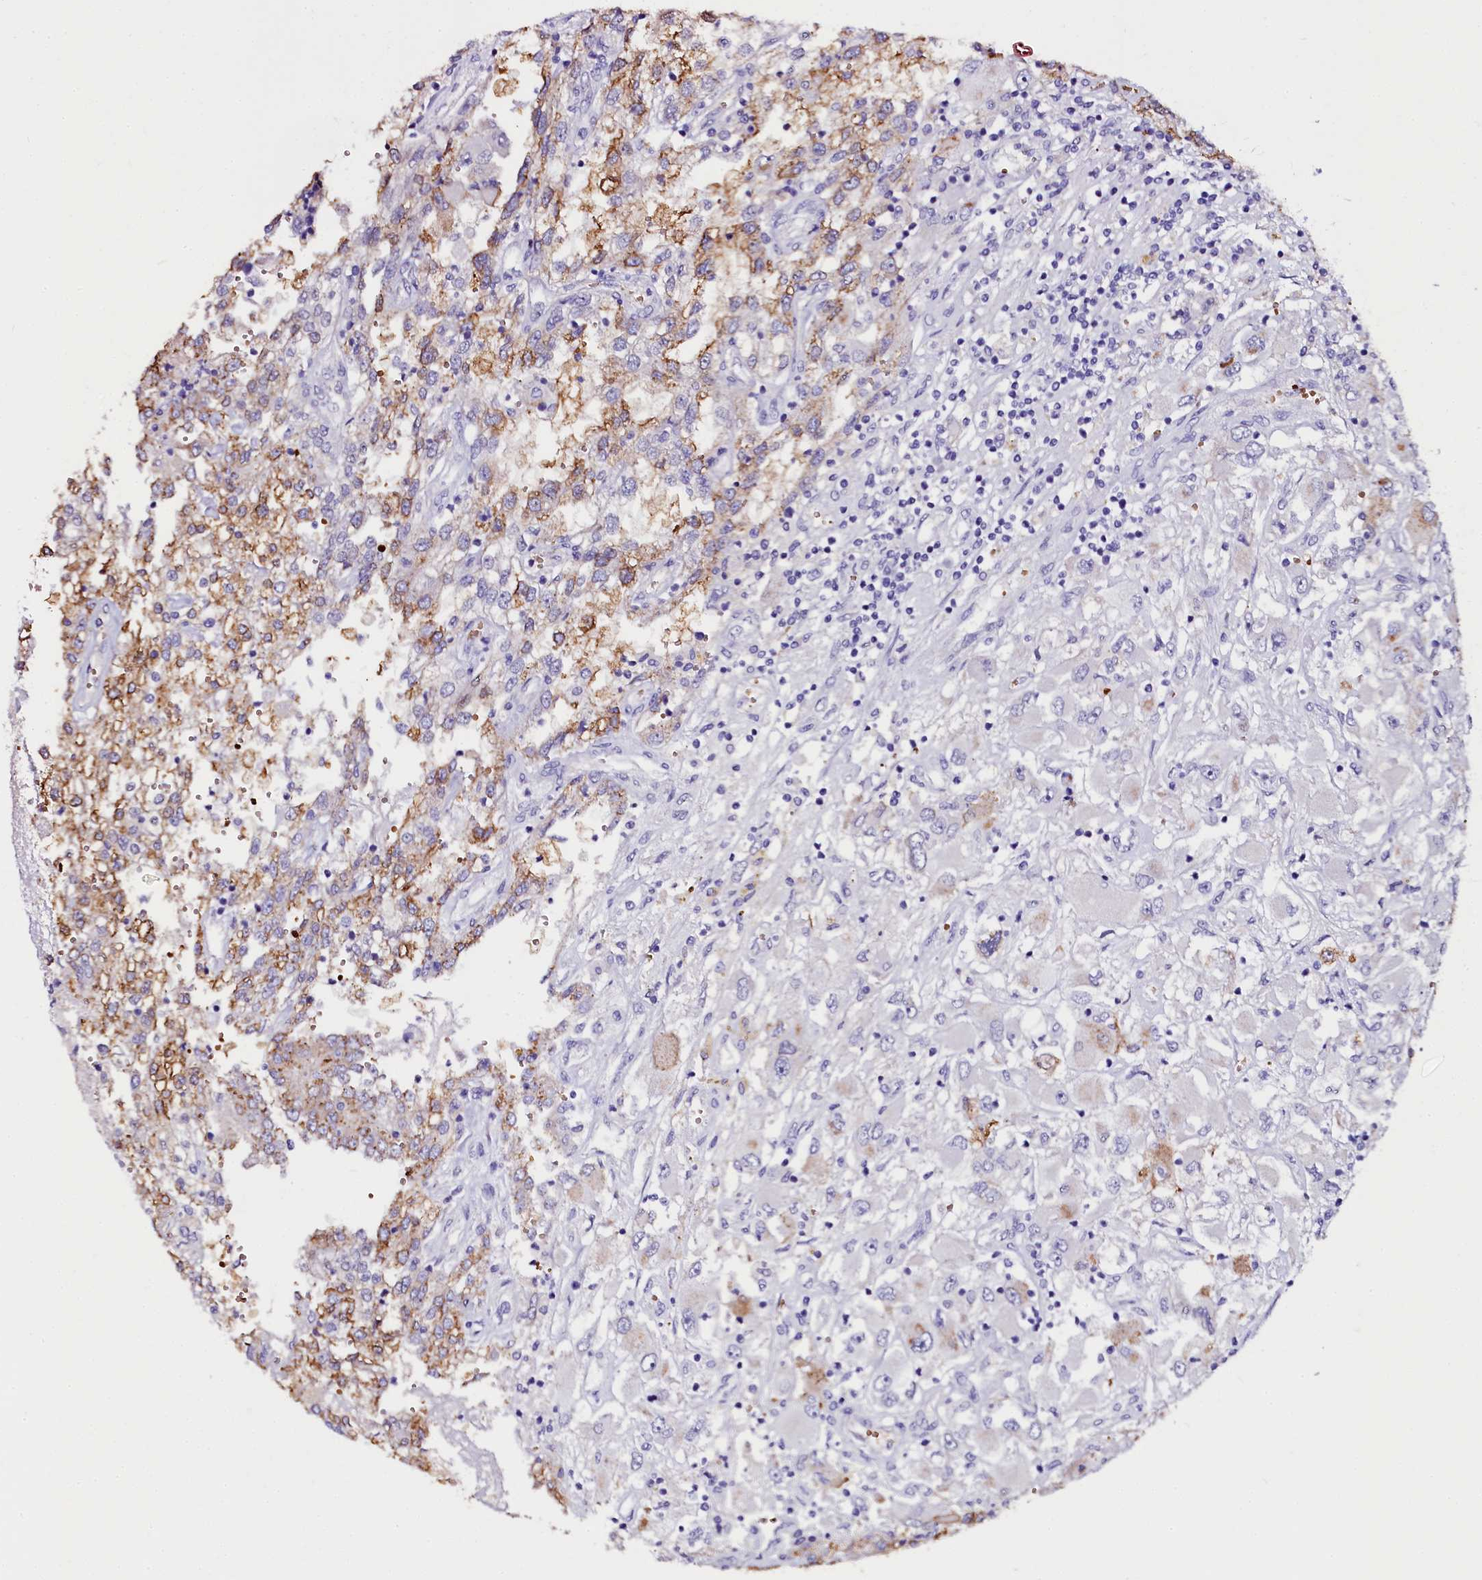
{"staining": {"intensity": "moderate", "quantity": "<25%", "location": "cytoplasmic/membranous"}, "tissue": "renal cancer", "cell_type": "Tumor cells", "image_type": "cancer", "snomed": [{"axis": "morphology", "description": "Adenocarcinoma, NOS"}, {"axis": "topography", "description": "Kidney"}], "caption": "Tumor cells exhibit moderate cytoplasmic/membranous staining in approximately <25% of cells in adenocarcinoma (renal).", "gene": "CTDSPL2", "patient": {"sex": "female", "age": 52}}